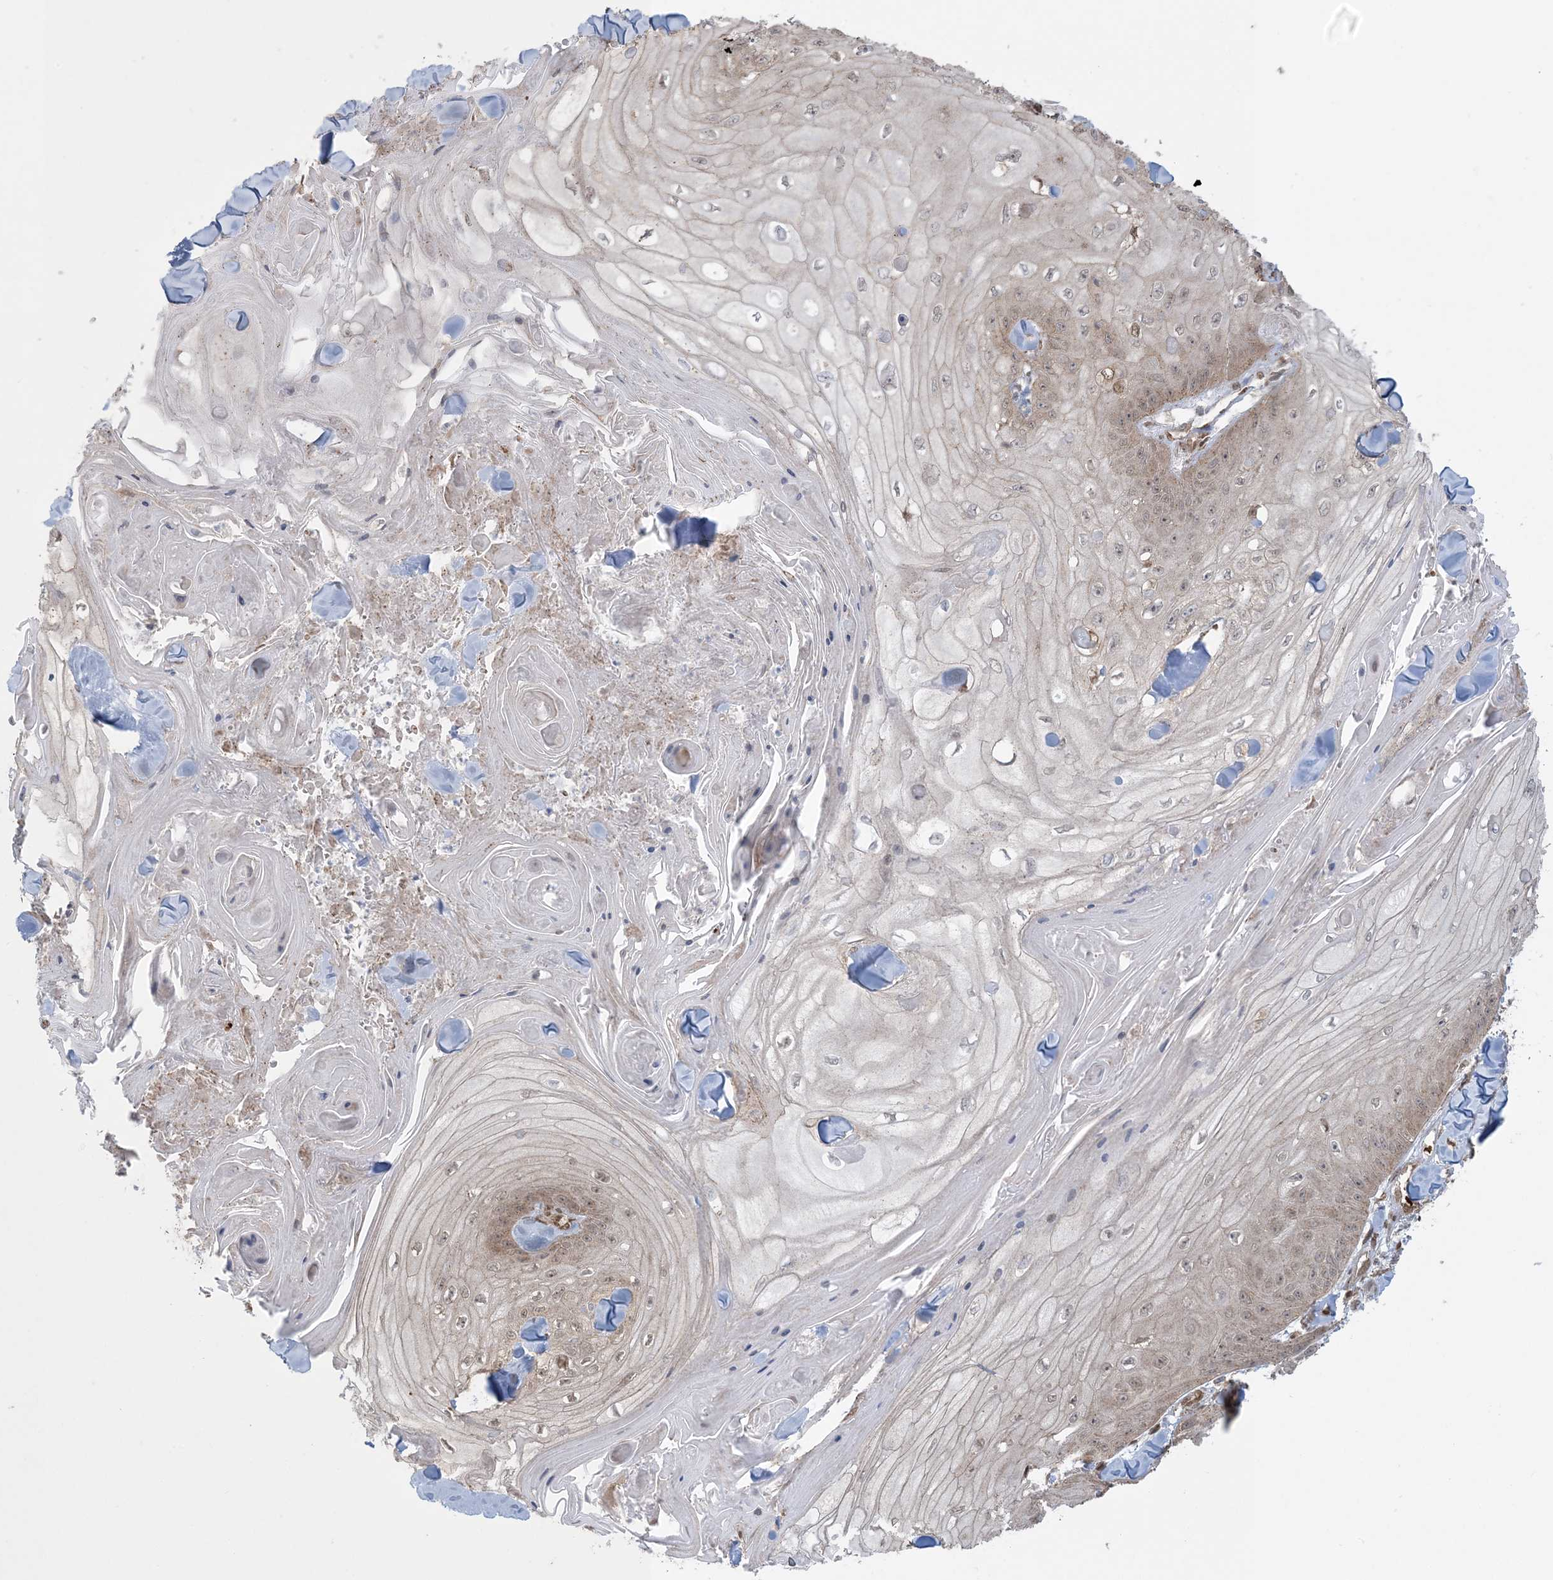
{"staining": {"intensity": "weak", "quantity": "<25%", "location": "cytoplasmic/membranous"}, "tissue": "skin cancer", "cell_type": "Tumor cells", "image_type": "cancer", "snomed": [{"axis": "morphology", "description": "Squamous cell carcinoma, NOS"}, {"axis": "topography", "description": "Skin"}], "caption": "This image is of skin squamous cell carcinoma stained with immunohistochemistry (IHC) to label a protein in brown with the nuclei are counter-stained blue. There is no positivity in tumor cells. (DAB (3,3'-diaminobenzidine) immunohistochemistry (IHC) visualized using brightfield microscopy, high magnification).", "gene": "ABCF3", "patient": {"sex": "male", "age": 74}}